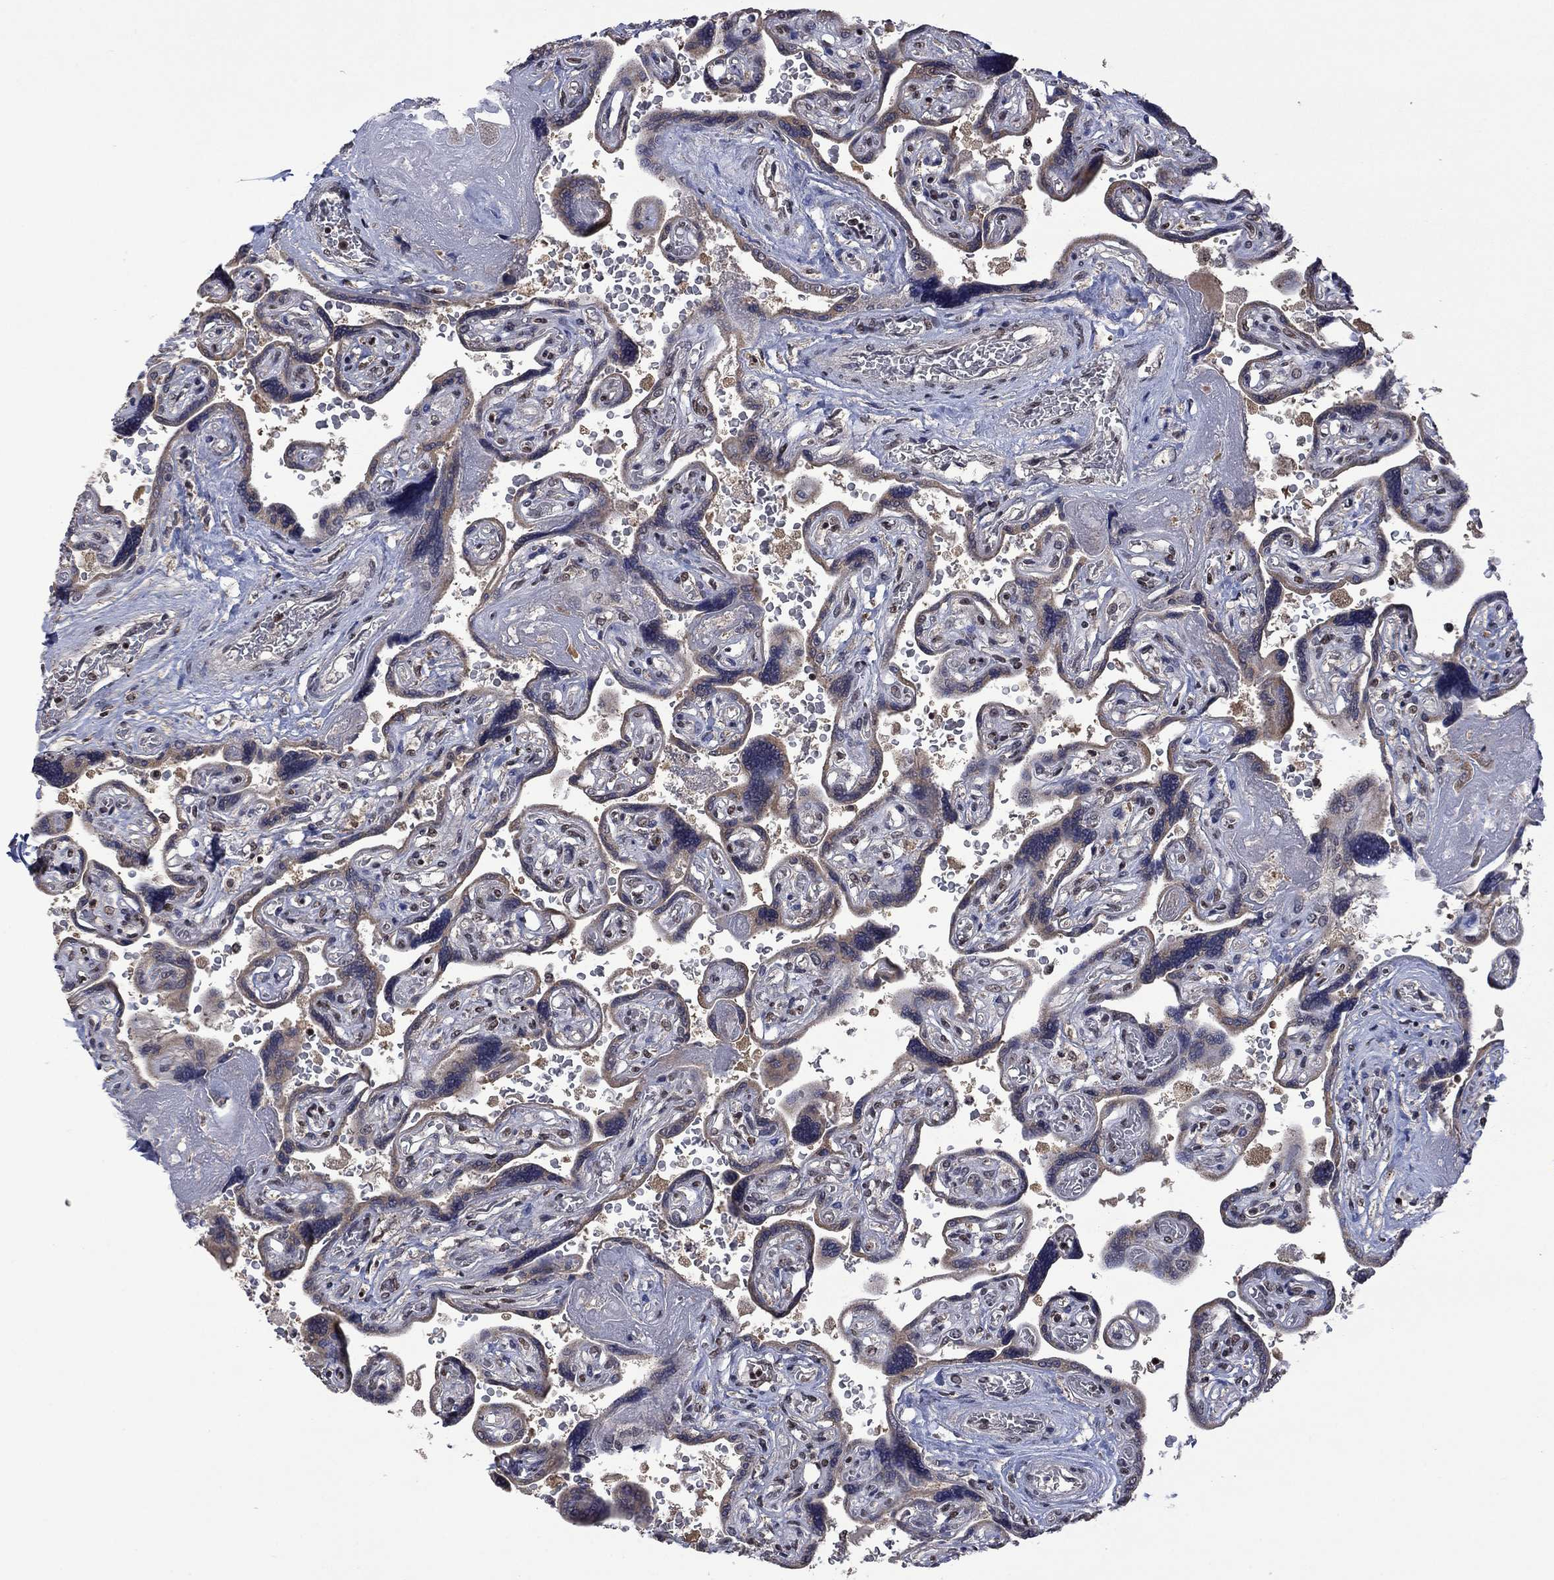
{"staining": {"intensity": "moderate", "quantity": "25%-75%", "location": "cytoplasmic/membranous,nuclear"}, "tissue": "placenta", "cell_type": "Decidual cells", "image_type": "normal", "snomed": [{"axis": "morphology", "description": "Normal tissue, NOS"}, {"axis": "topography", "description": "Placenta"}], "caption": "High-magnification brightfield microscopy of unremarkable placenta stained with DAB (brown) and counterstained with hematoxylin (blue). decidual cells exhibit moderate cytoplasmic/membranous,nuclear staining is seen in approximately25%-75% of cells. (DAB (3,3'-diaminobenzidine) = brown stain, brightfield microscopy at high magnification).", "gene": "FBLL1", "patient": {"sex": "female", "age": 32}}